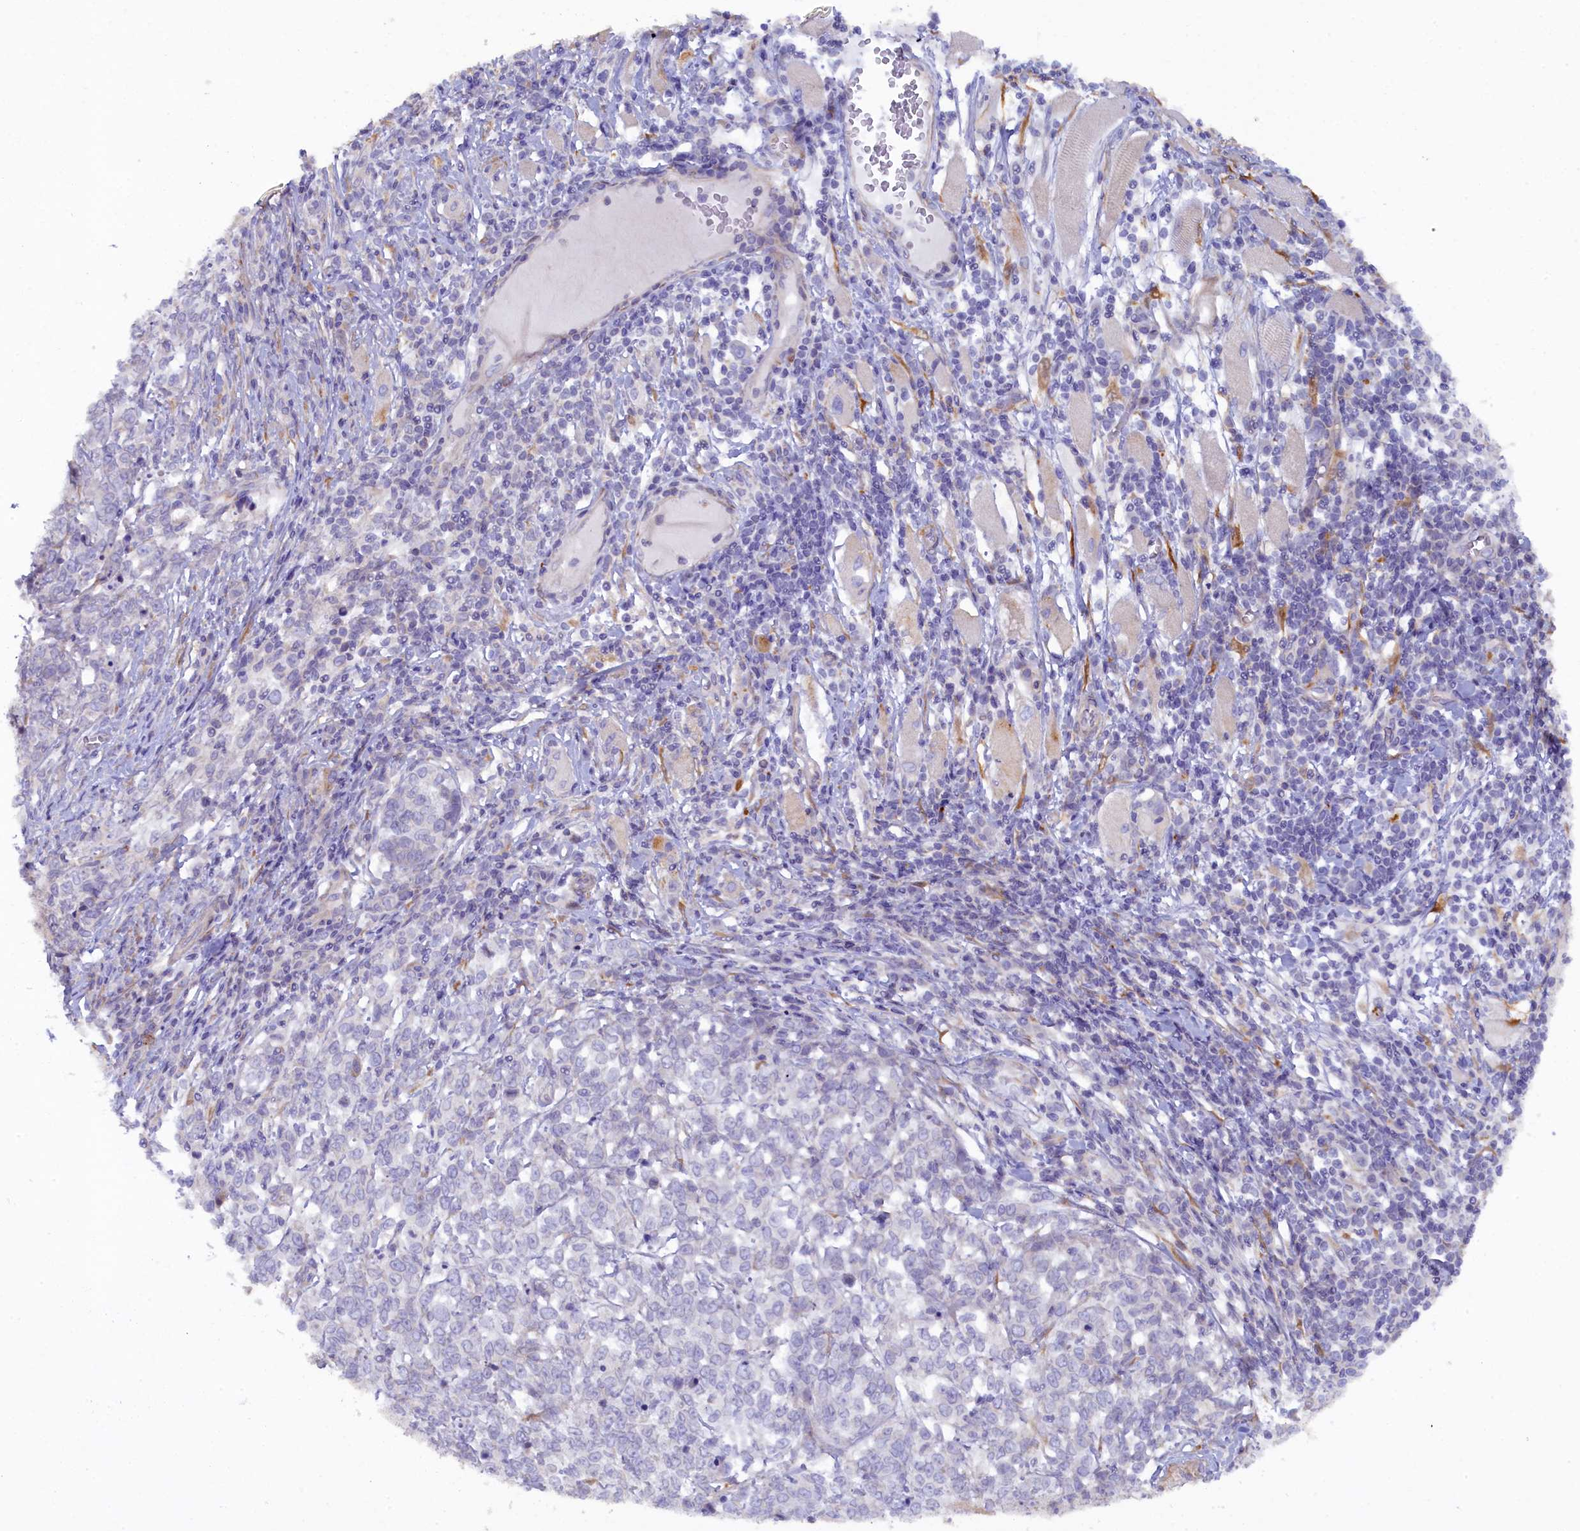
{"staining": {"intensity": "negative", "quantity": "none", "location": "none"}, "tissue": "melanoma", "cell_type": "Tumor cells", "image_type": "cancer", "snomed": [{"axis": "morphology", "description": "Malignant melanoma, NOS"}, {"axis": "topography", "description": "Skin"}], "caption": "Malignant melanoma stained for a protein using IHC shows no staining tumor cells.", "gene": "POGLUT3", "patient": {"sex": "female", "age": 72}}